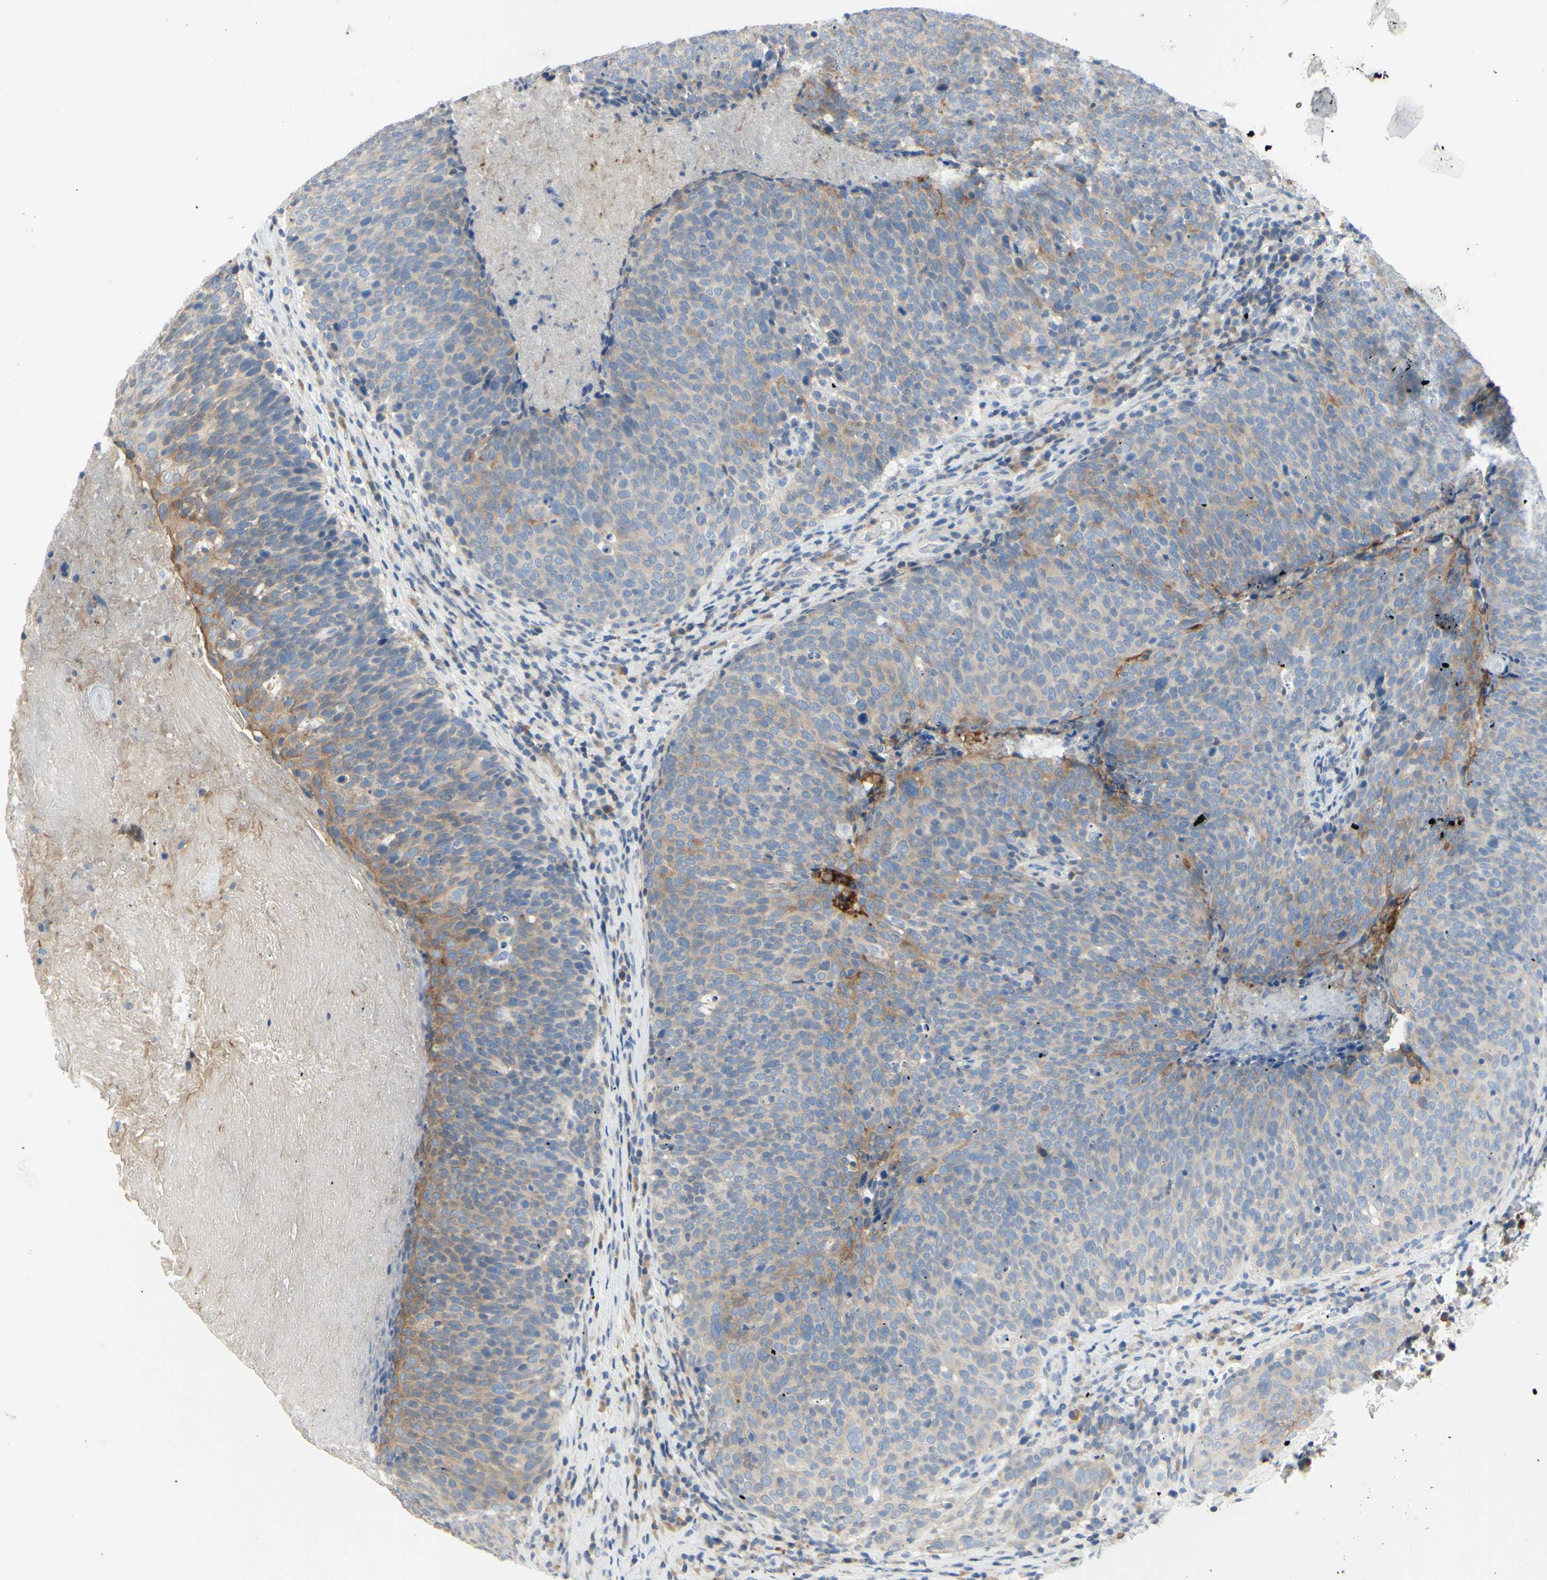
{"staining": {"intensity": "weak", "quantity": ">75%", "location": "cytoplasmic/membranous"}, "tissue": "head and neck cancer", "cell_type": "Tumor cells", "image_type": "cancer", "snomed": [{"axis": "morphology", "description": "Squamous cell carcinoma, NOS"}, {"axis": "morphology", "description": "Squamous cell carcinoma, metastatic, NOS"}, {"axis": "topography", "description": "Lymph node"}, {"axis": "topography", "description": "Head-Neck"}], "caption": "Head and neck cancer was stained to show a protein in brown. There is low levels of weak cytoplasmic/membranous positivity in about >75% of tumor cells.", "gene": "MUC1", "patient": {"sex": "male", "age": 62}}